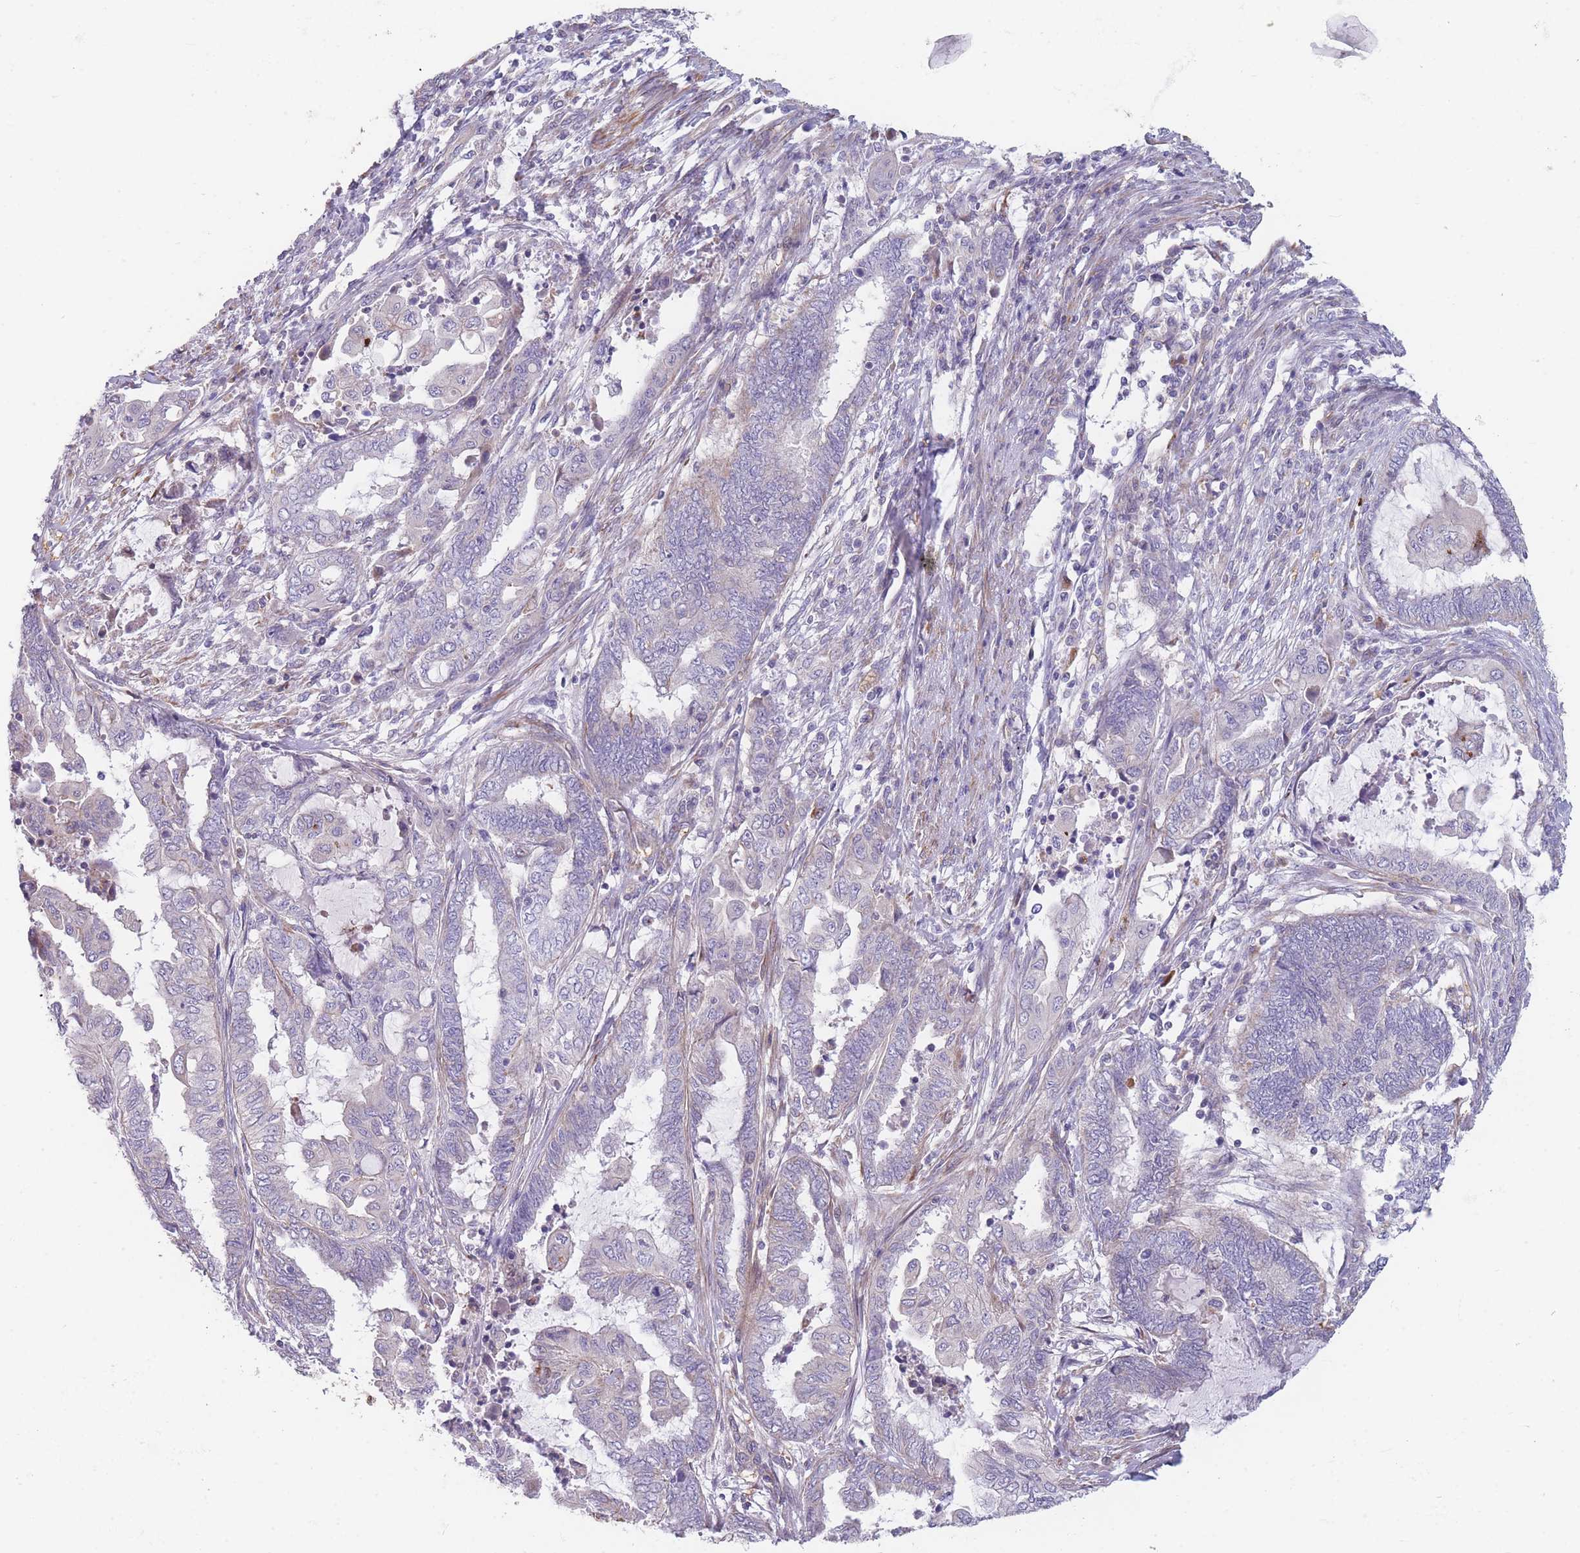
{"staining": {"intensity": "negative", "quantity": "none", "location": "none"}, "tissue": "endometrial cancer", "cell_type": "Tumor cells", "image_type": "cancer", "snomed": [{"axis": "morphology", "description": "Adenocarcinoma, NOS"}, {"axis": "topography", "description": "Uterus"}, {"axis": "topography", "description": "Endometrium"}], "caption": "IHC micrograph of neoplastic tissue: human adenocarcinoma (endometrial) stained with DAB (3,3'-diaminobenzidine) demonstrates no significant protein expression in tumor cells.", "gene": "SMPD4", "patient": {"sex": "female", "age": 70}}